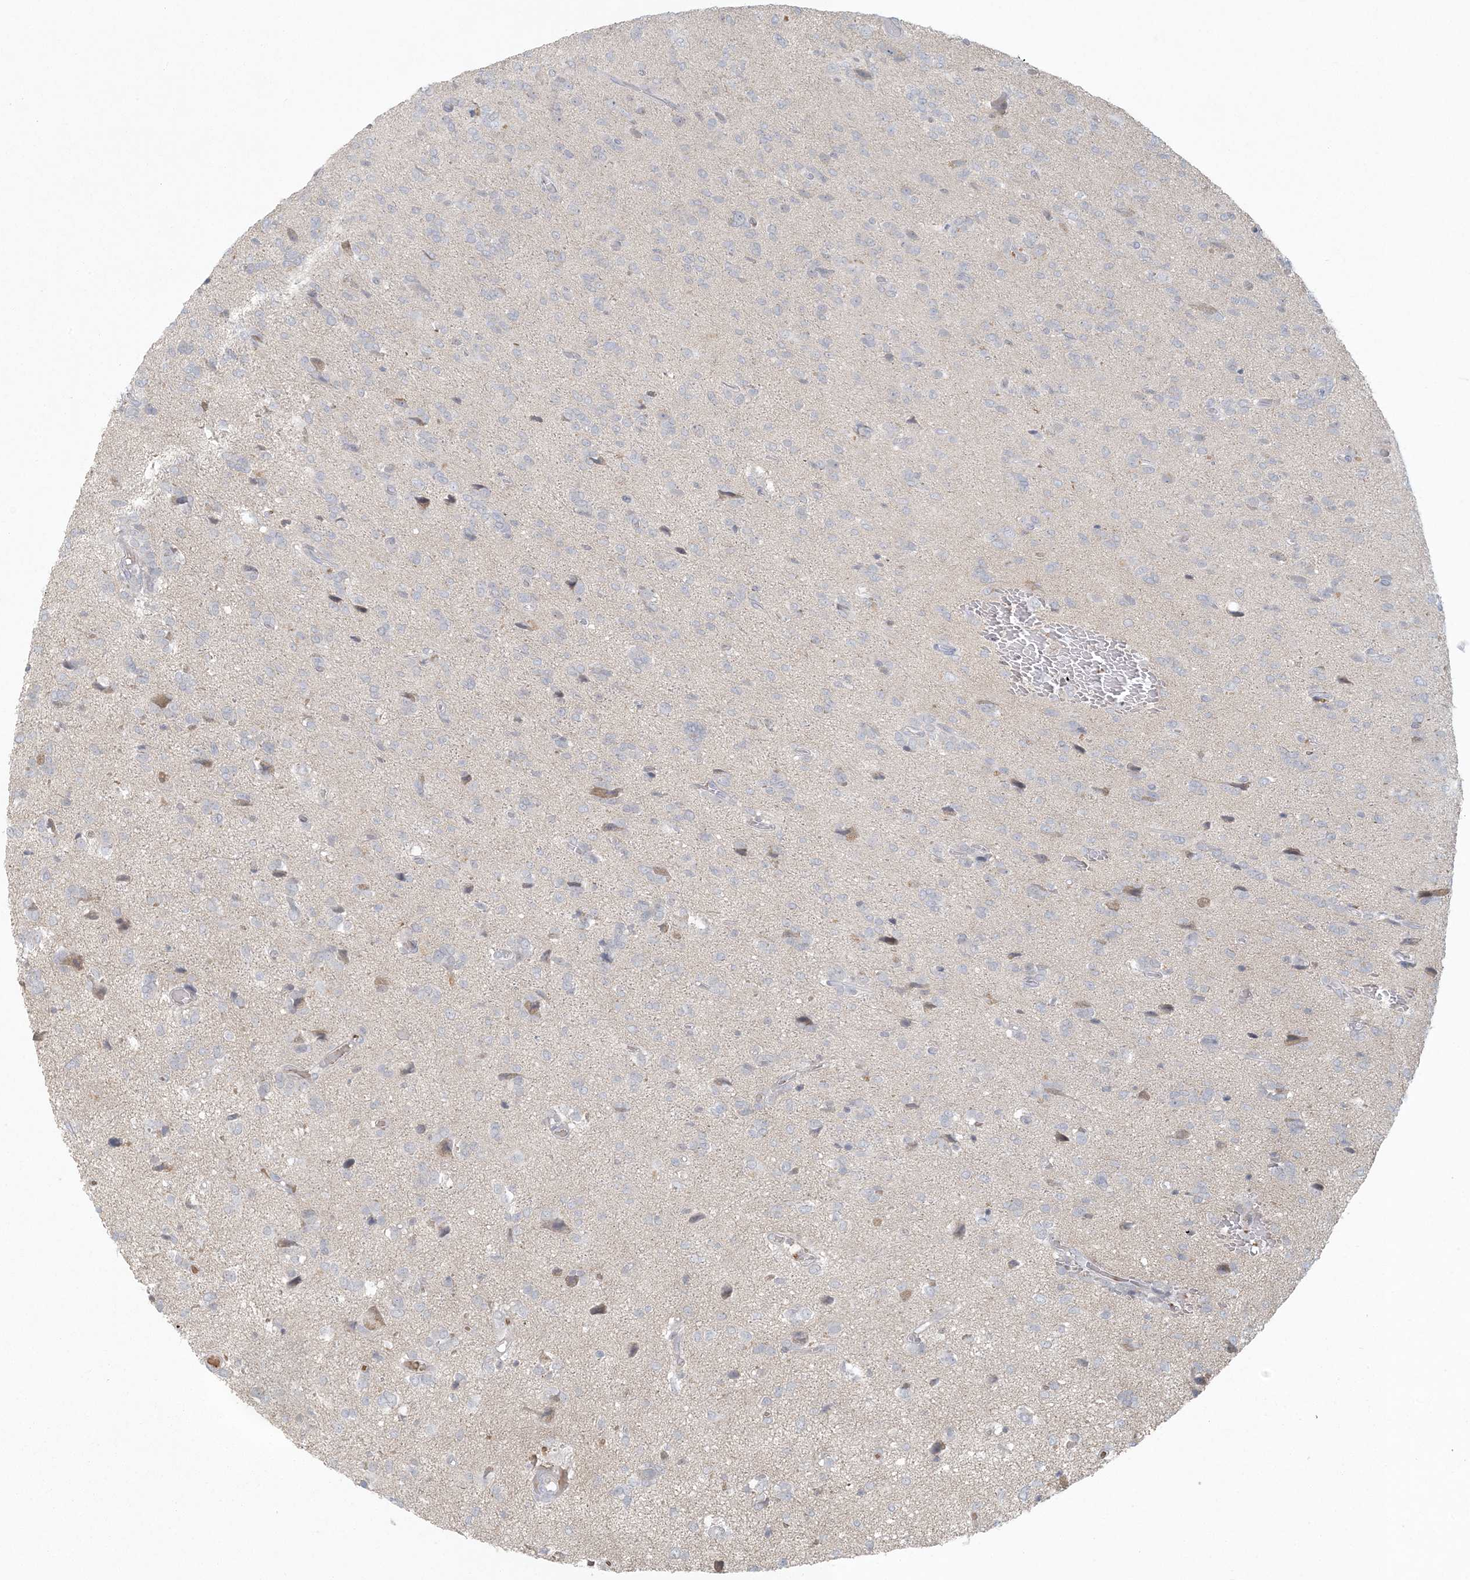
{"staining": {"intensity": "negative", "quantity": "none", "location": "none"}, "tissue": "glioma", "cell_type": "Tumor cells", "image_type": "cancer", "snomed": [{"axis": "morphology", "description": "Glioma, malignant, High grade"}, {"axis": "topography", "description": "Brain"}], "caption": "Tumor cells show no significant positivity in glioma.", "gene": "CTDNEP1", "patient": {"sex": "female", "age": 59}}